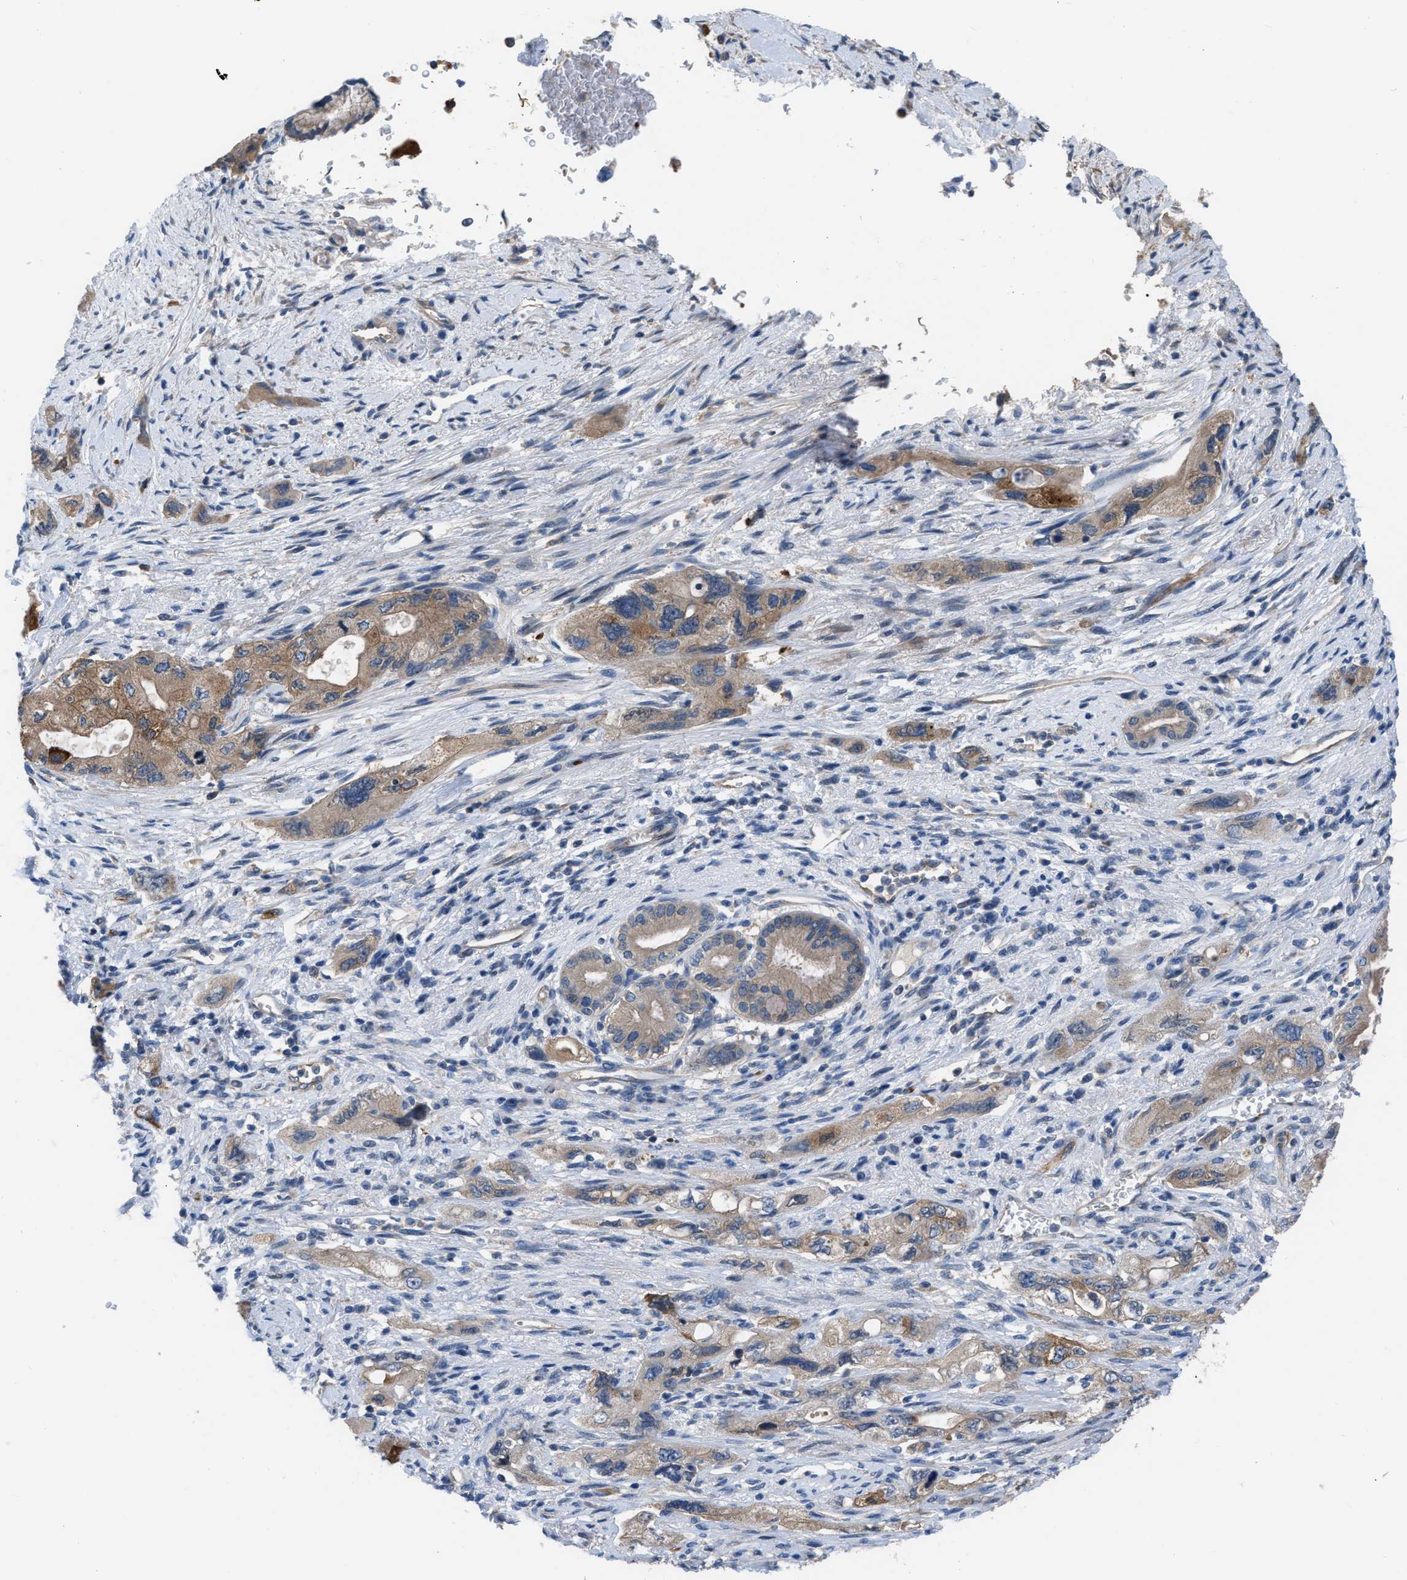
{"staining": {"intensity": "strong", "quantity": "25%-75%", "location": "cytoplasmic/membranous"}, "tissue": "pancreatic cancer", "cell_type": "Tumor cells", "image_type": "cancer", "snomed": [{"axis": "morphology", "description": "Adenocarcinoma, NOS"}, {"axis": "topography", "description": "Pancreas"}], "caption": "This micrograph reveals IHC staining of pancreatic adenocarcinoma, with high strong cytoplasmic/membranous staining in approximately 25%-75% of tumor cells.", "gene": "PFKP", "patient": {"sex": "female", "age": 73}}